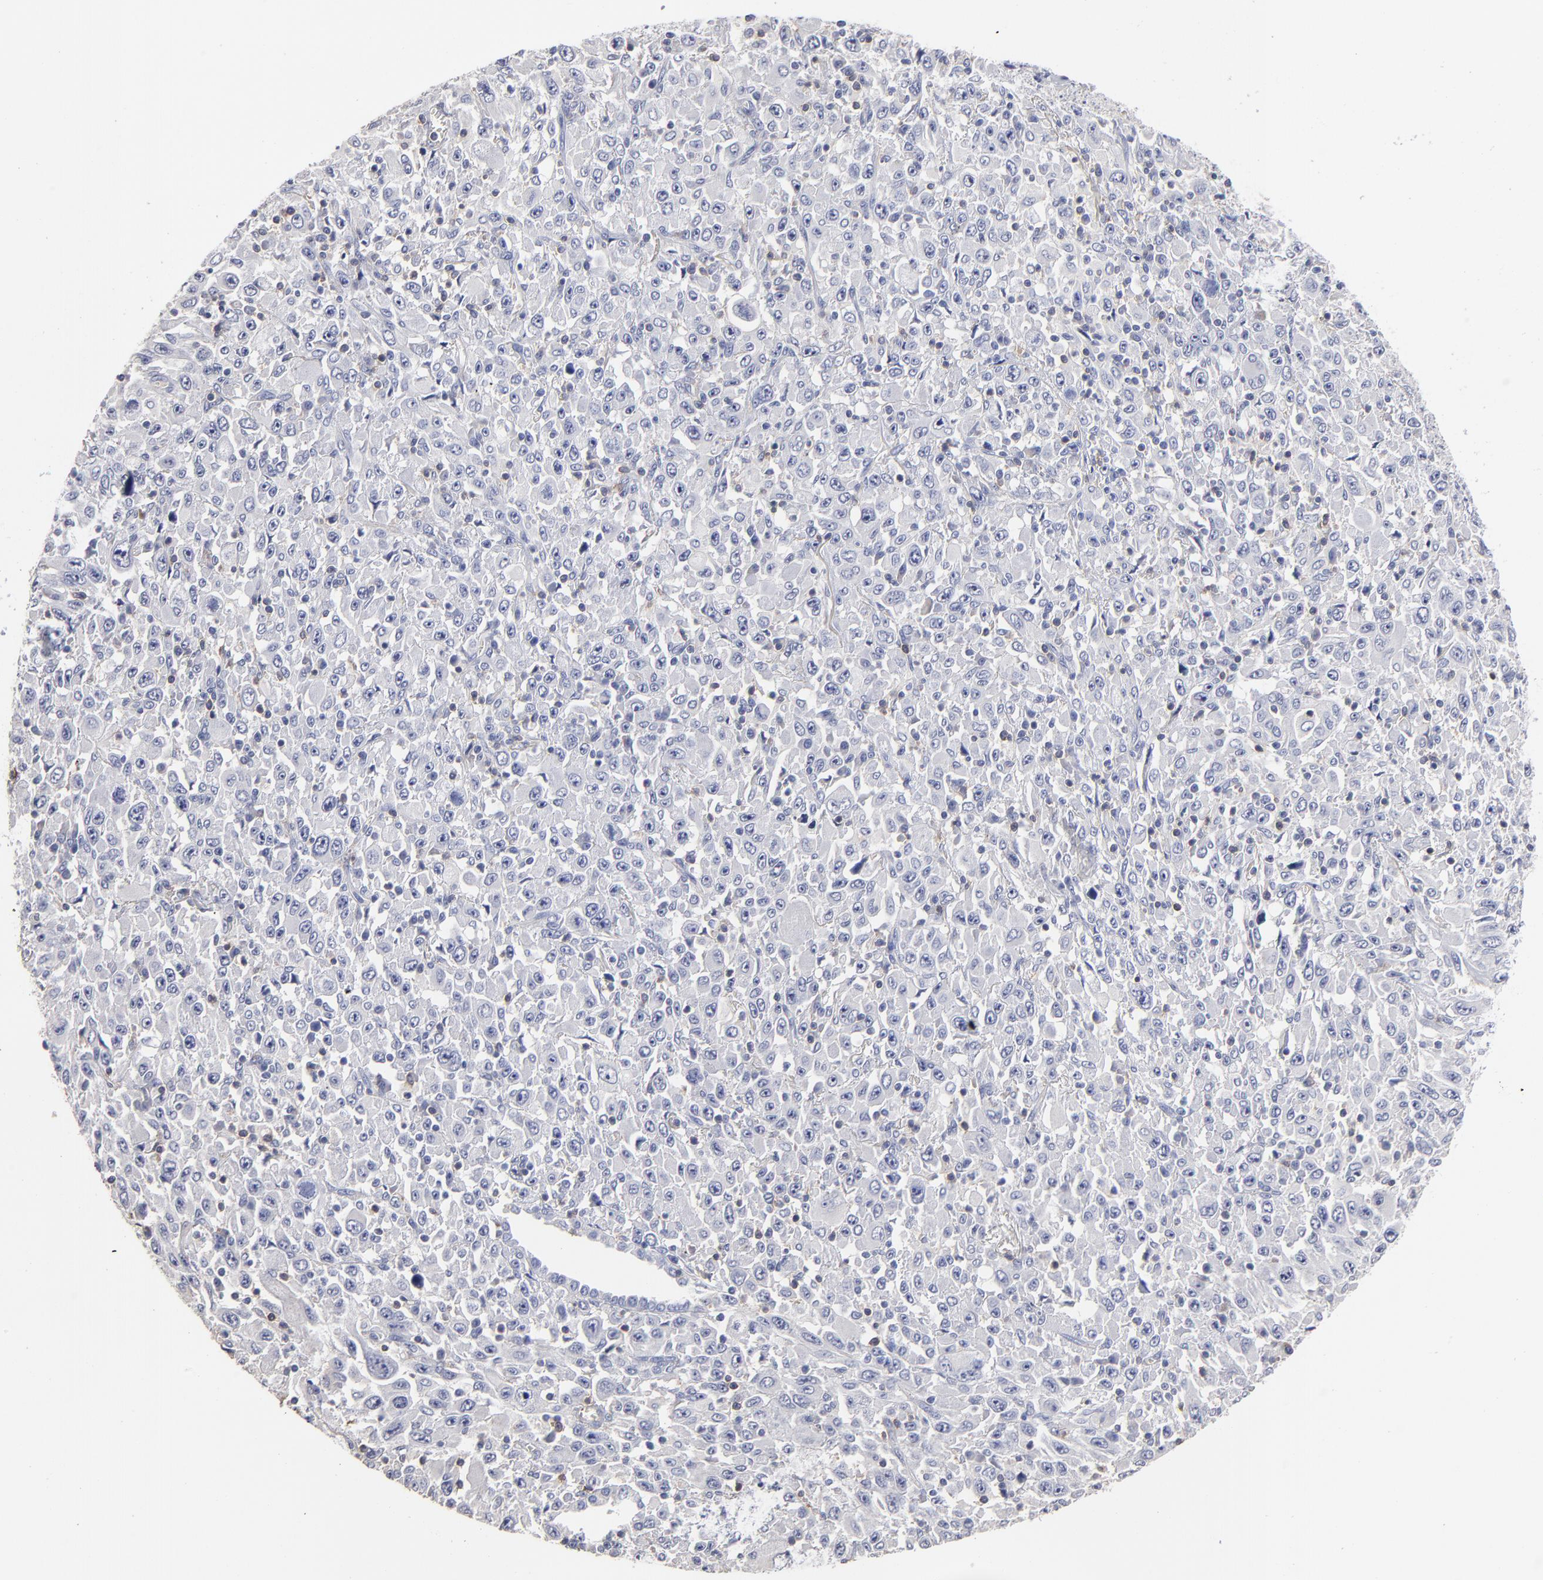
{"staining": {"intensity": "negative", "quantity": "none", "location": "none"}, "tissue": "melanoma", "cell_type": "Tumor cells", "image_type": "cancer", "snomed": [{"axis": "morphology", "description": "Malignant melanoma, Metastatic site"}, {"axis": "topography", "description": "Skin"}], "caption": "This is an IHC micrograph of malignant melanoma (metastatic site). There is no expression in tumor cells.", "gene": "TRAT1", "patient": {"sex": "female", "age": 56}}